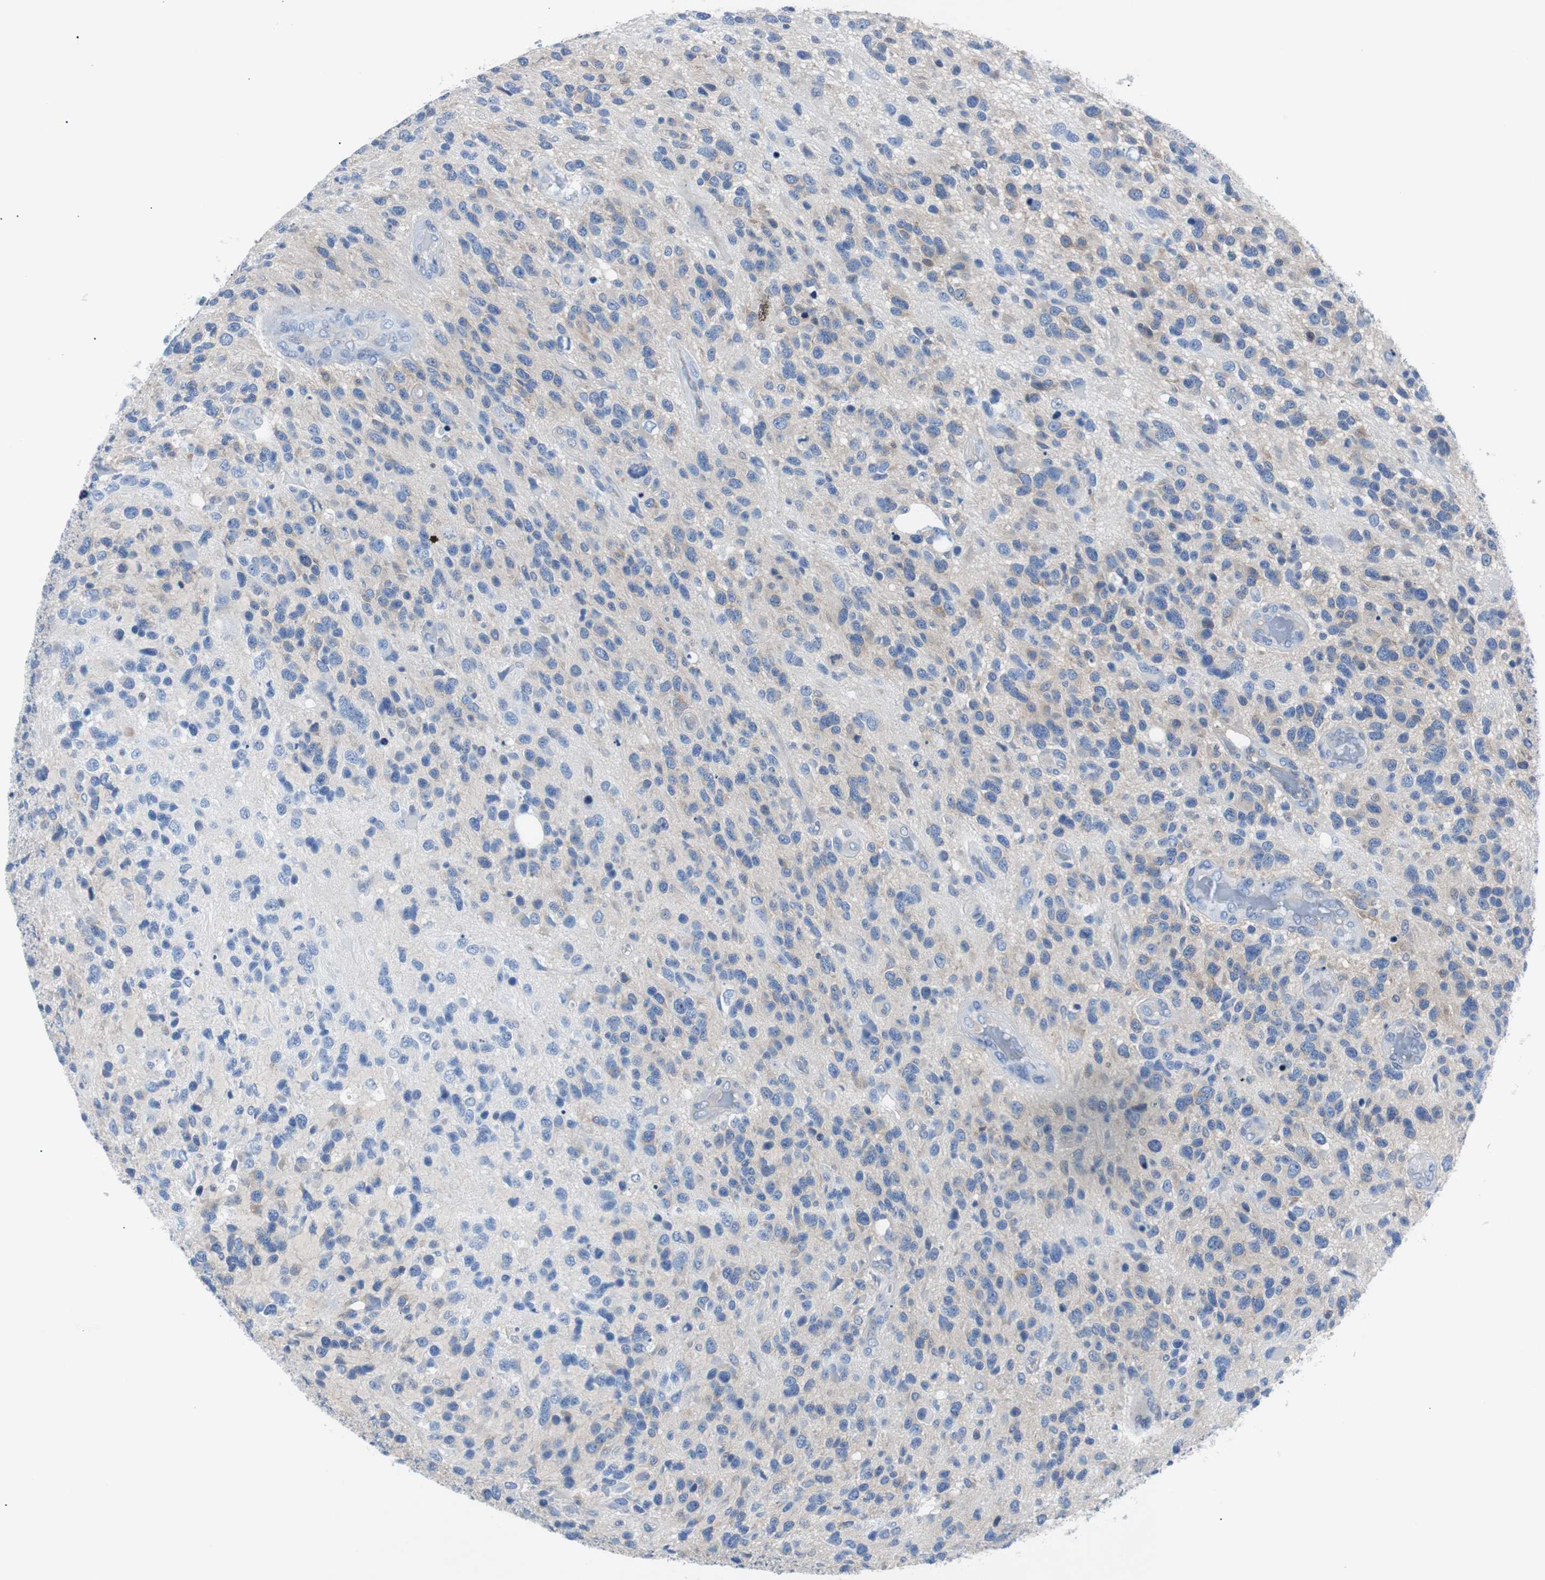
{"staining": {"intensity": "negative", "quantity": "none", "location": "none"}, "tissue": "glioma", "cell_type": "Tumor cells", "image_type": "cancer", "snomed": [{"axis": "morphology", "description": "Glioma, malignant, High grade"}, {"axis": "topography", "description": "Brain"}], "caption": "This is a photomicrograph of immunohistochemistry staining of glioma, which shows no staining in tumor cells.", "gene": "EEF2K", "patient": {"sex": "female", "age": 58}}